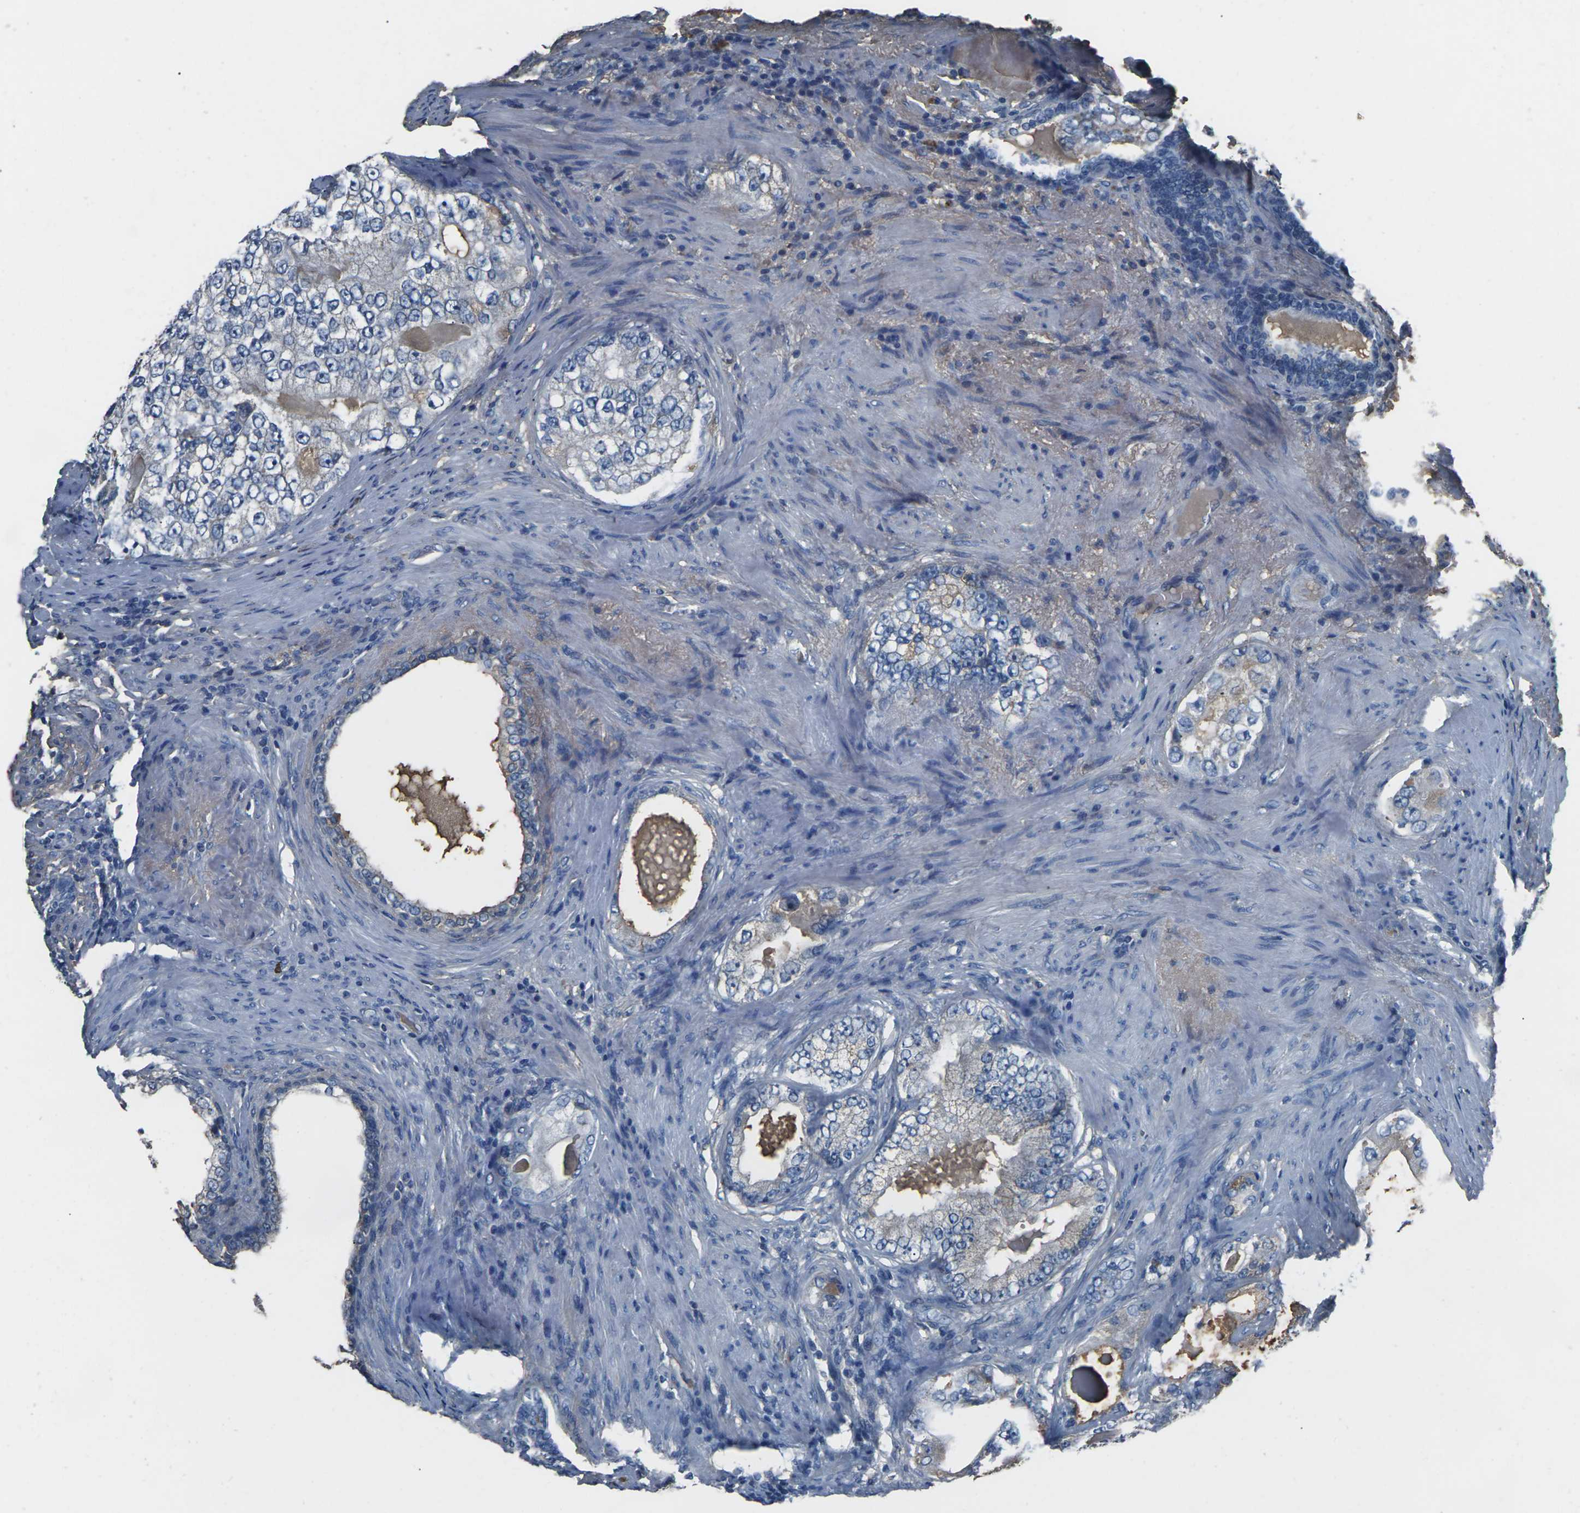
{"staining": {"intensity": "weak", "quantity": "<25%", "location": "cytoplasmic/membranous"}, "tissue": "prostate cancer", "cell_type": "Tumor cells", "image_type": "cancer", "snomed": [{"axis": "morphology", "description": "Adenocarcinoma, High grade"}, {"axis": "topography", "description": "Prostate"}], "caption": "Tumor cells are negative for protein expression in human prostate cancer (high-grade adenocarcinoma).", "gene": "LEP", "patient": {"sex": "male", "age": 66}}